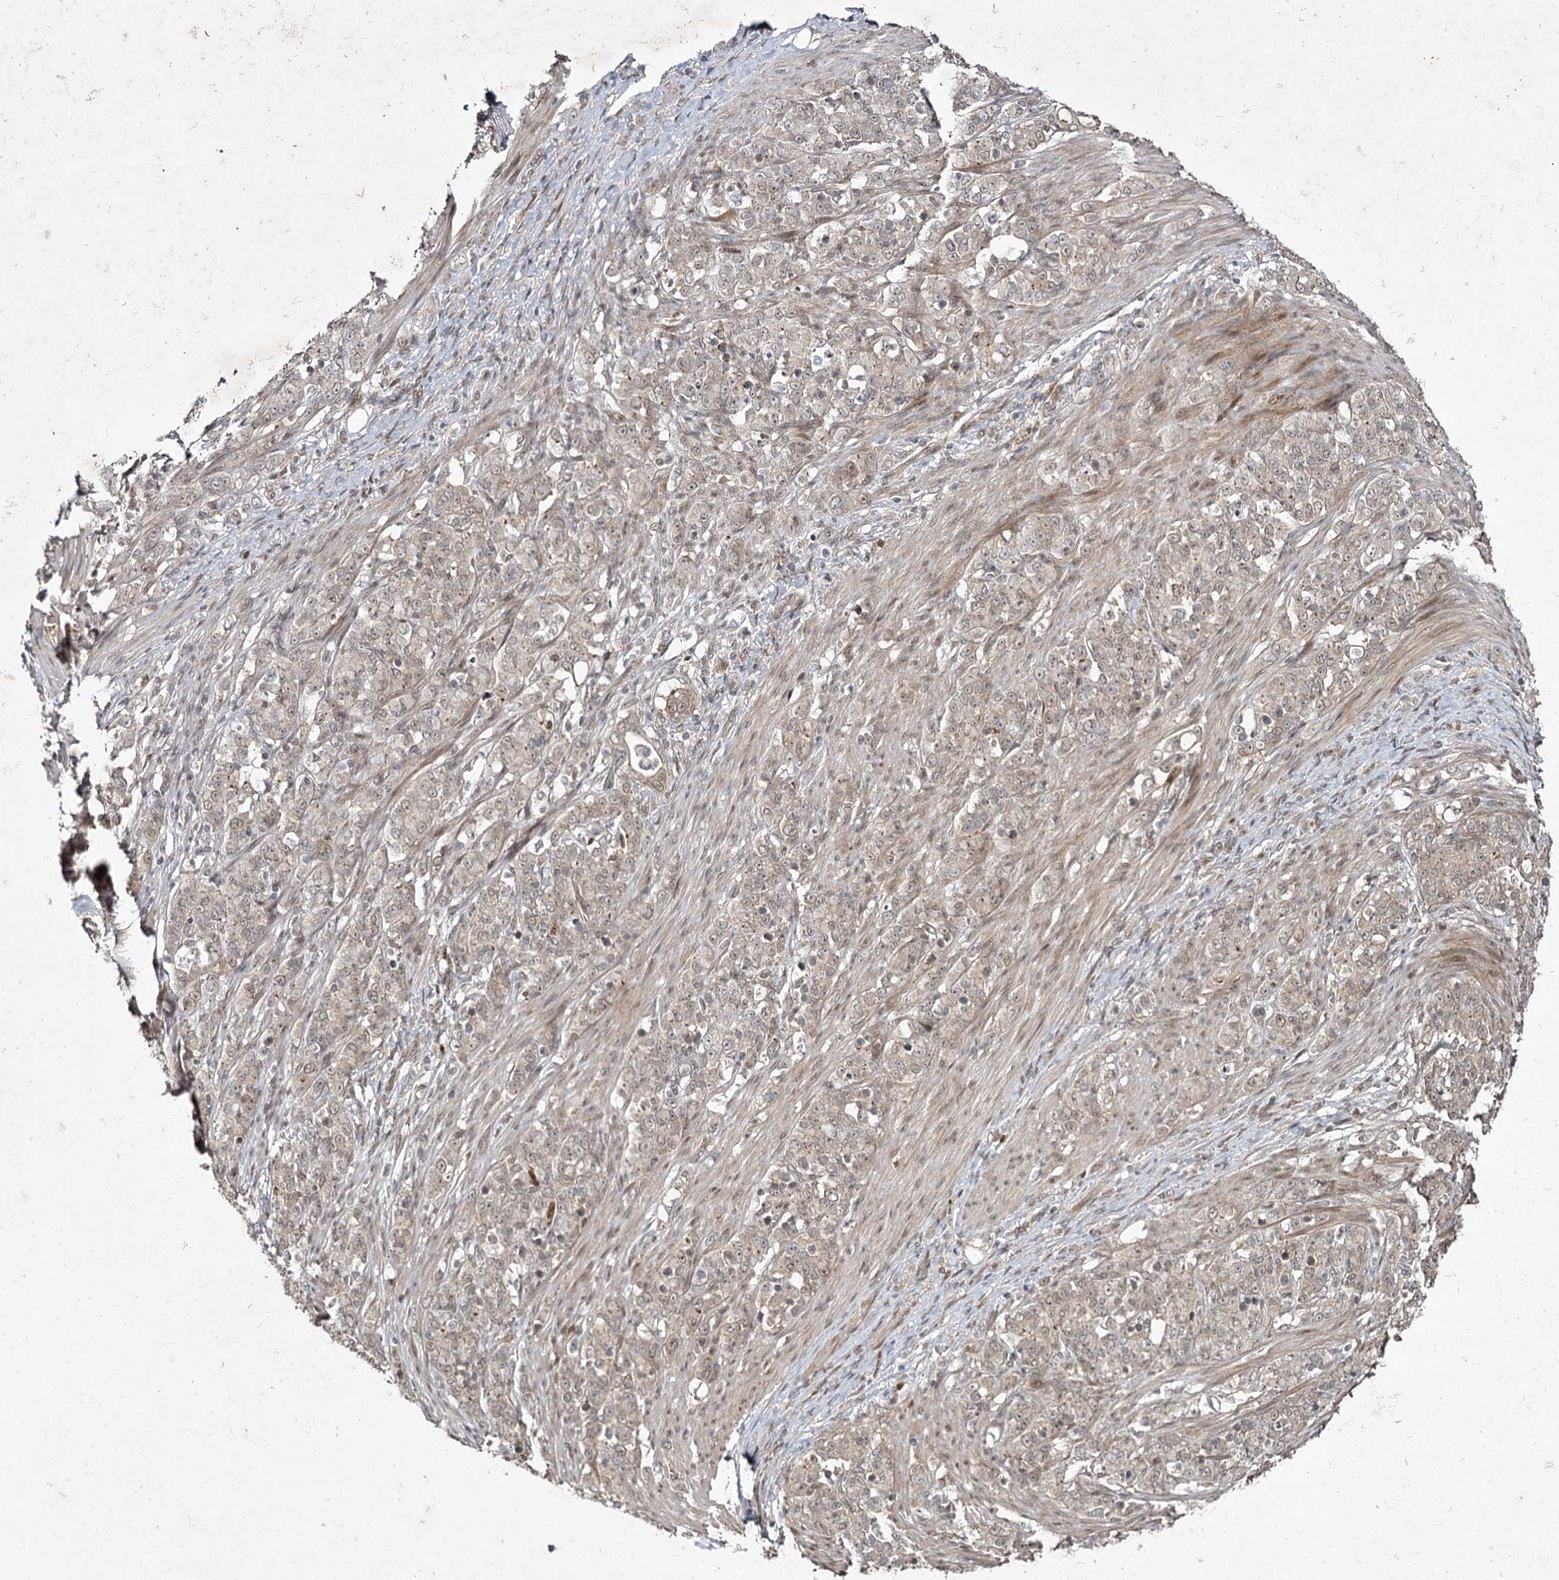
{"staining": {"intensity": "weak", "quantity": ">75%", "location": "cytoplasmic/membranous,nuclear"}, "tissue": "stomach cancer", "cell_type": "Tumor cells", "image_type": "cancer", "snomed": [{"axis": "morphology", "description": "Adenocarcinoma, NOS"}, {"axis": "topography", "description": "Stomach"}], "caption": "Protein expression analysis of stomach cancer (adenocarcinoma) demonstrates weak cytoplasmic/membranous and nuclear staining in approximately >75% of tumor cells.", "gene": "DCUN1D4", "patient": {"sex": "female", "age": 79}}